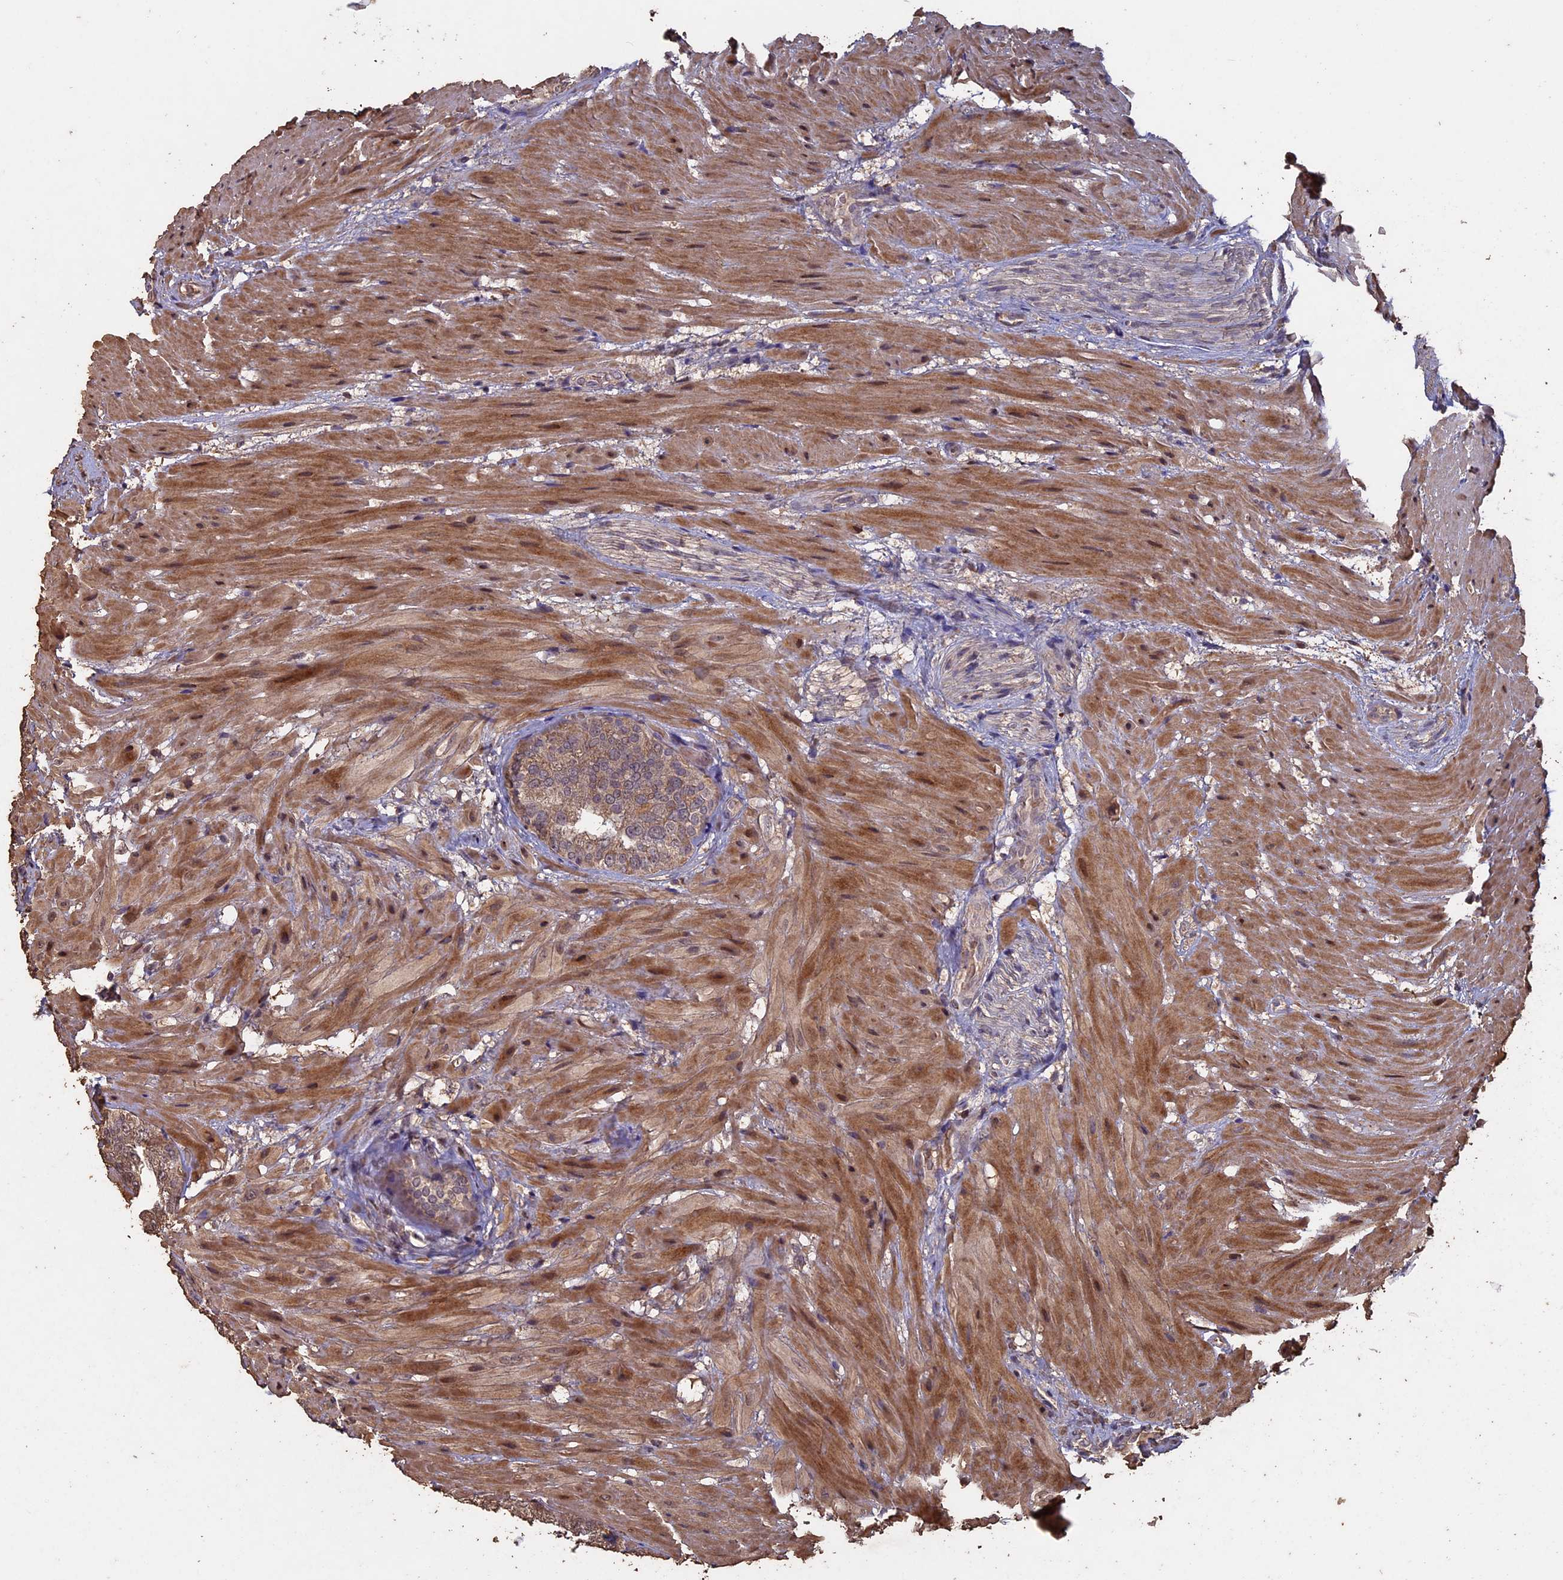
{"staining": {"intensity": "moderate", "quantity": ">75%", "location": "cytoplasmic/membranous"}, "tissue": "seminal vesicle", "cell_type": "Glandular cells", "image_type": "normal", "snomed": [{"axis": "morphology", "description": "Normal tissue, NOS"}, {"axis": "topography", "description": "Seminal veicle"}, {"axis": "topography", "description": "Peripheral nerve tissue"}], "caption": "This histopathology image displays immunohistochemistry (IHC) staining of unremarkable seminal vesicle, with medium moderate cytoplasmic/membranous positivity in approximately >75% of glandular cells.", "gene": "HUNK", "patient": {"sex": "male", "age": 63}}